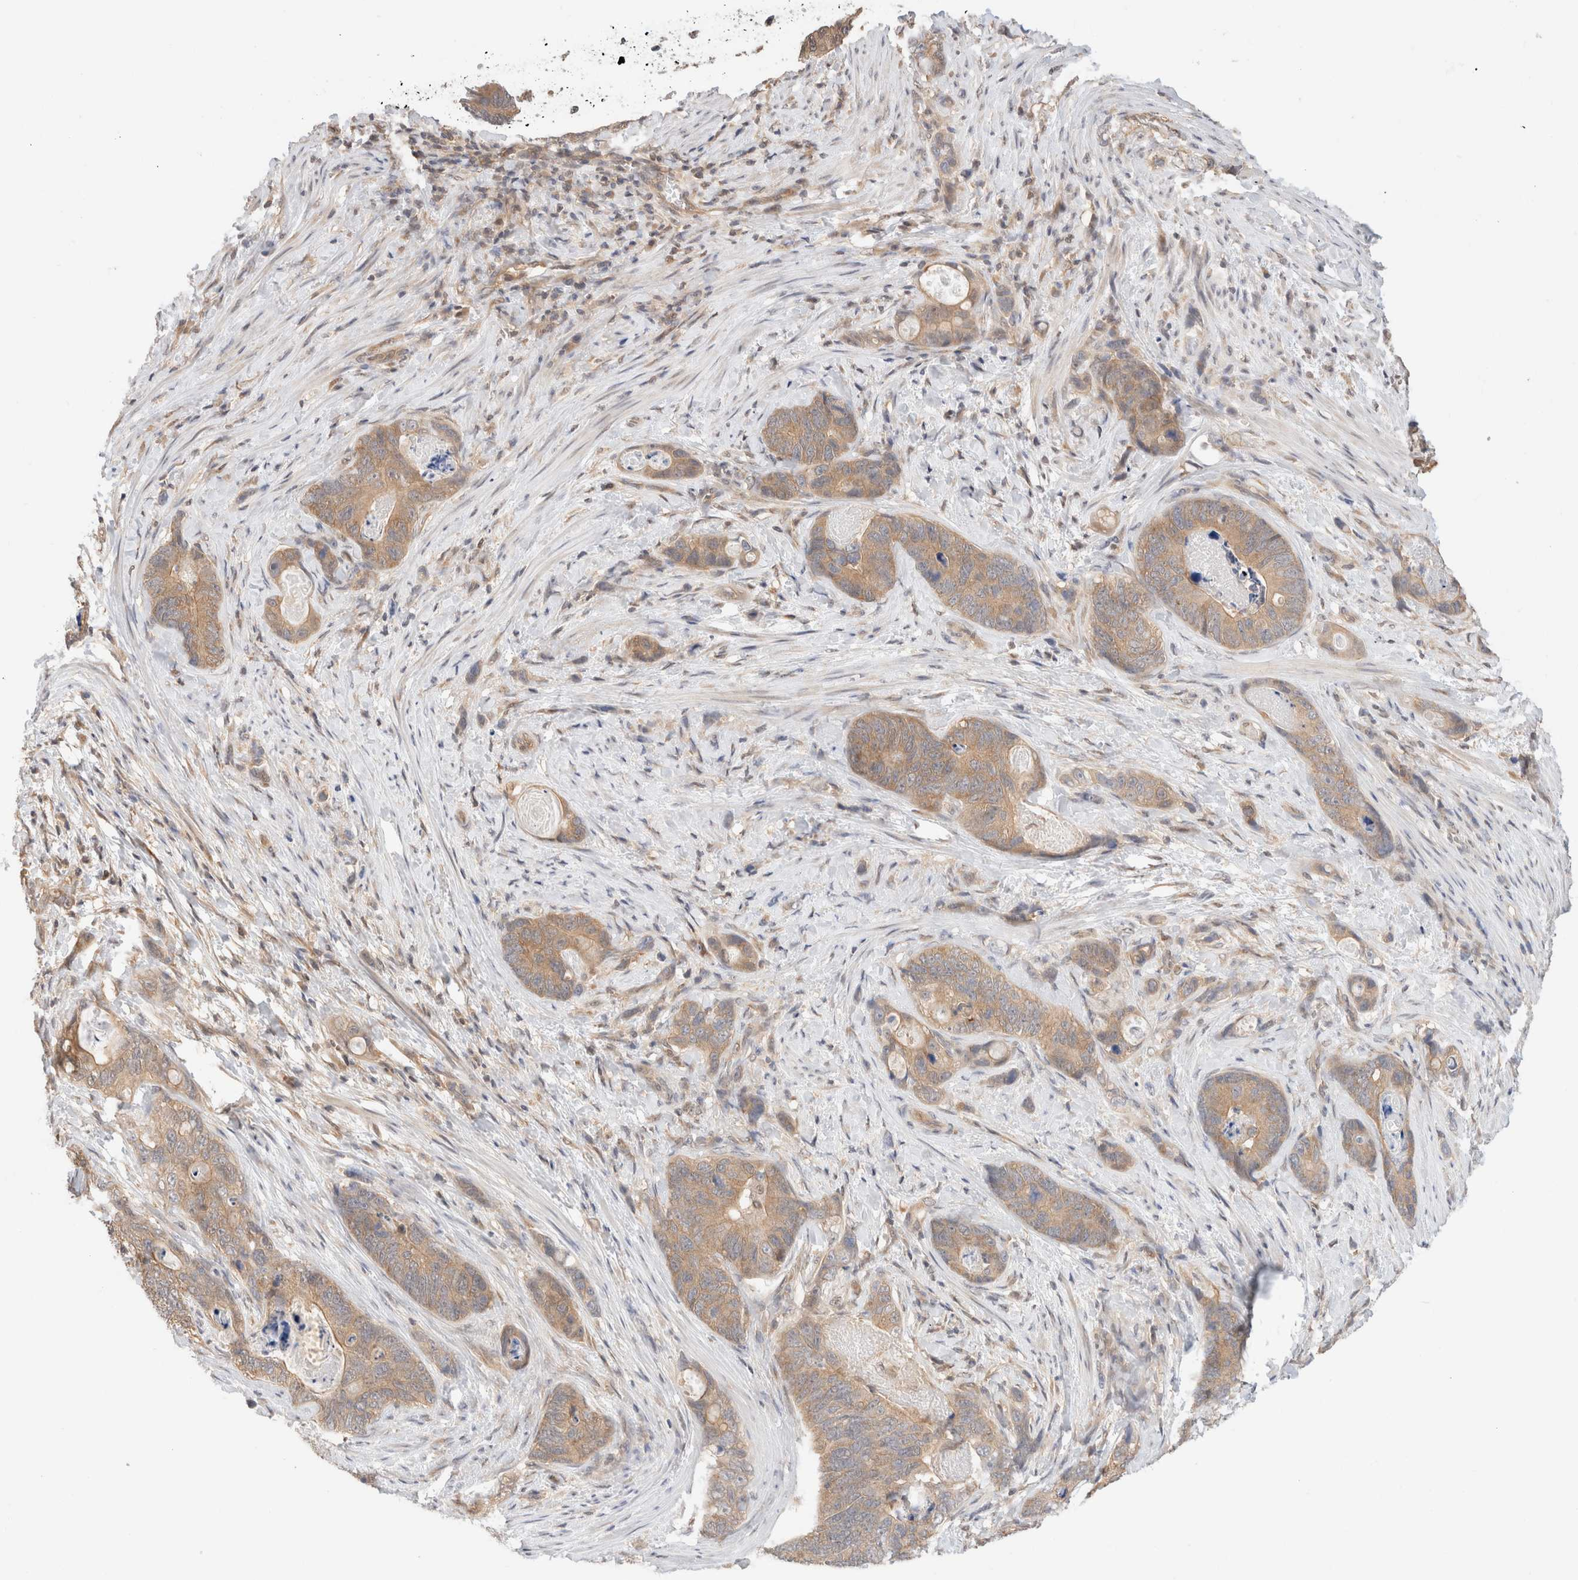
{"staining": {"intensity": "weak", "quantity": ">75%", "location": "cytoplasmic/membranous"}, "tissue": "stomach cancer", "cell_type": "Tumor cells", "image_type": "cancer", "snomed": [{"axis": "morphology", "description": "Normal tissue, NOS"}, {"axis": "morphology", "description": "Adenocarcinoma, NOS"}, {"axis": "topography", "description": "Stomach"}], "caption": "This photomicrograph shows immunohistochemistry staining of stomach adenocarcinoma, with low weak cytoplasmic/membranous expression in about >75% of tumor cells.", "gene": "C17orf97", "patient": {"sex": "female", "age": 89}}